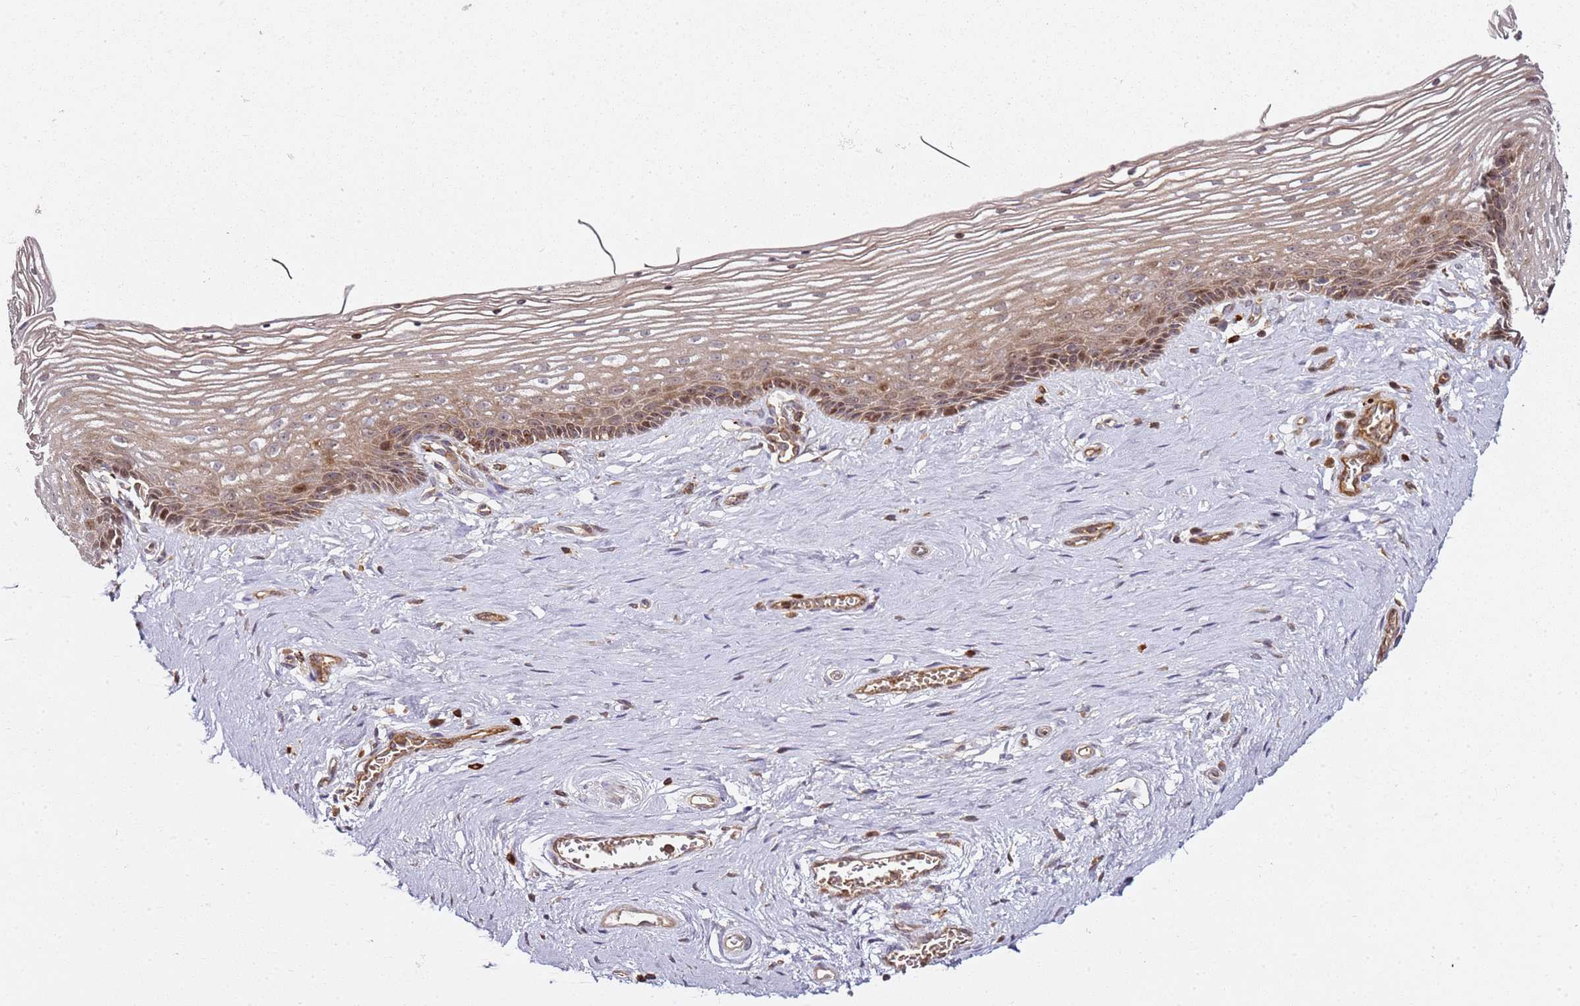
{"staining": {"intensity": "moderate", "quantity": "25%-75%", "location": "cytoplasmic/membranous,nuclear"}, "tissue": "vagina", "cell_type": "Squamous epithelial cells", "image_type": "normal", "snomed": [{"axis": "morphology", "description": "Normal tissue, NOS"}, {"axis": "topography", "description": "Vagina"}], "caption": "Moderate cytoplasmic/membranous,nuclear protein positivity is present in approximately 25%-75% of squamous epithelial cells in vagina.", "gene": "PRMT7", "patient": {"sex": "female", "age": 46}}